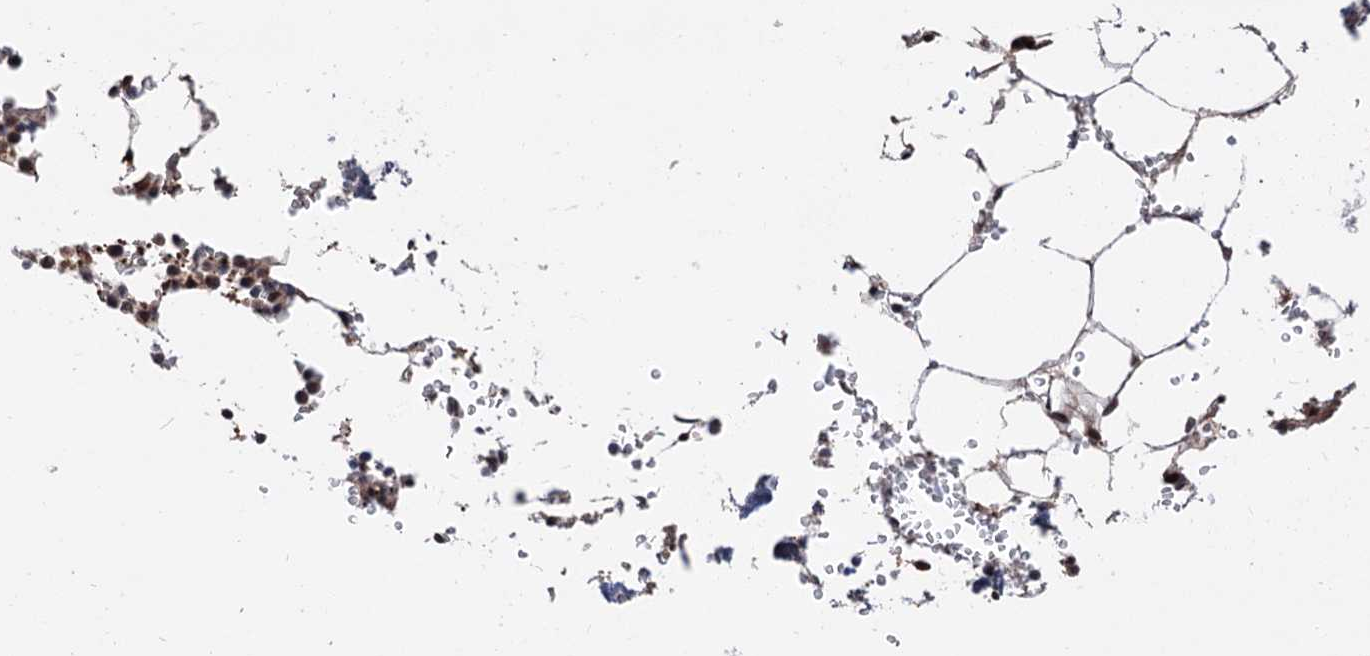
{"staining": {"intensity": "strong", "quantity": "25%-75%", "location": "nuclear"}, "tissue": "bone marrow", "cell_type": "Hematopoietic cells", "image_type": "normal", "snomed": [{"axis": "morphology", "description": "Normal tissue, NOS"}, {"axis": "topography", "description": "Bone marrow"}], "caption": "Brown immunohistochemical staining in unremarkable bone marrow shows strong nuclear staining in about 25%-75% of hematopoietic cells. The protein of interest is shown in brown color, while the nuclei are stained blue.", "gene": "MAML1", "patient": {"sex": "male", "age": 70}}